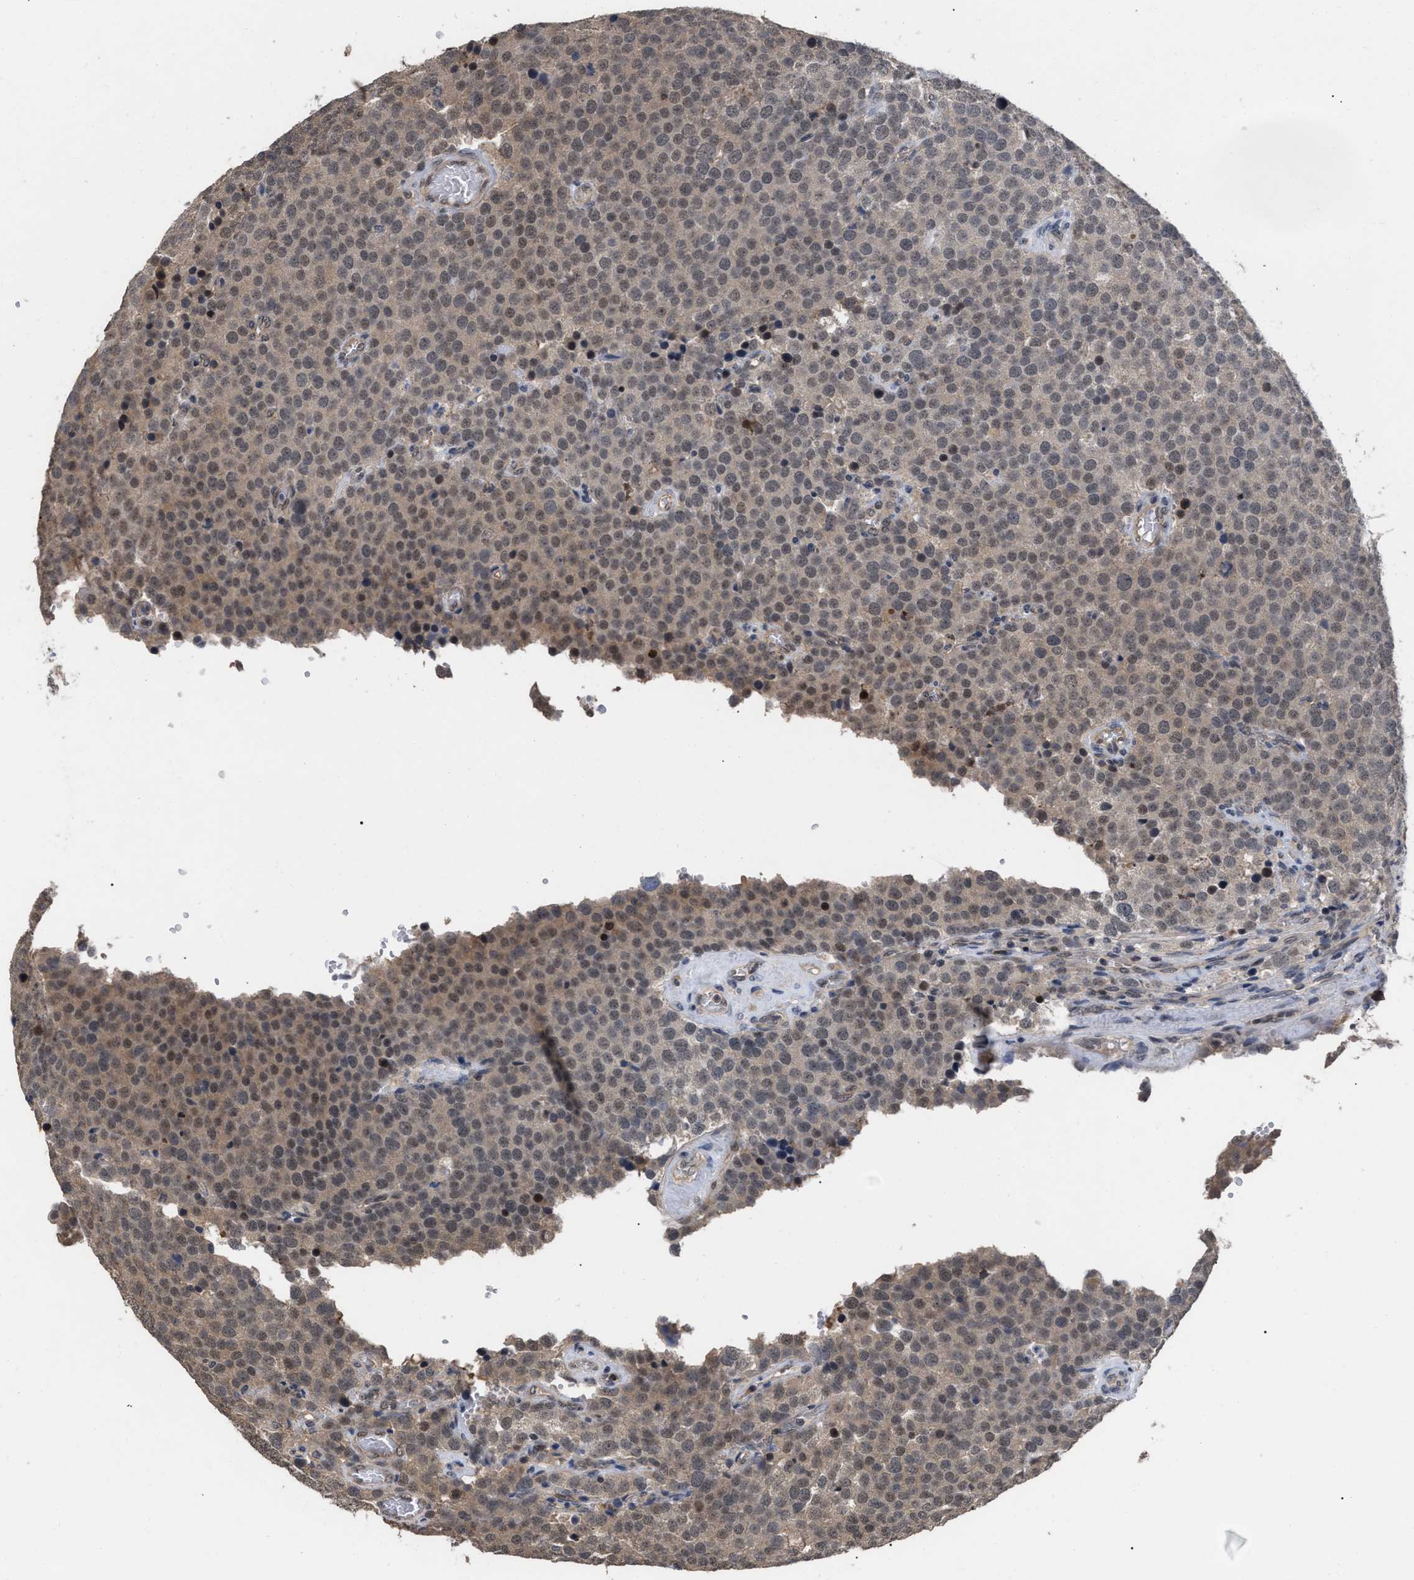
{"staining": {"intensity": "moderate", "quantity": ">75%", "location": "cytoplasmic/membranous,nuclear"}, "tissue": "testis cancer", "cell_type": "Tumor cells", "image_type": "cancer", "snomed": [{"axis": "morphology", "description": "Normal tissue, NOS"}, {"axis": "morphology", "description": "Seminoma, NOS"}, {"axis": "topography", "description": "Testis"}], "caption": "Approximately >75% of tumor cells in testis cancer (seminoma) display moderate cytoplasmic/membranous and nuclear protein positivity as visualized by brown immunohistochemical staining.", "gene": "JAZF1", "patient": {"sex": "male", "age": 71}}